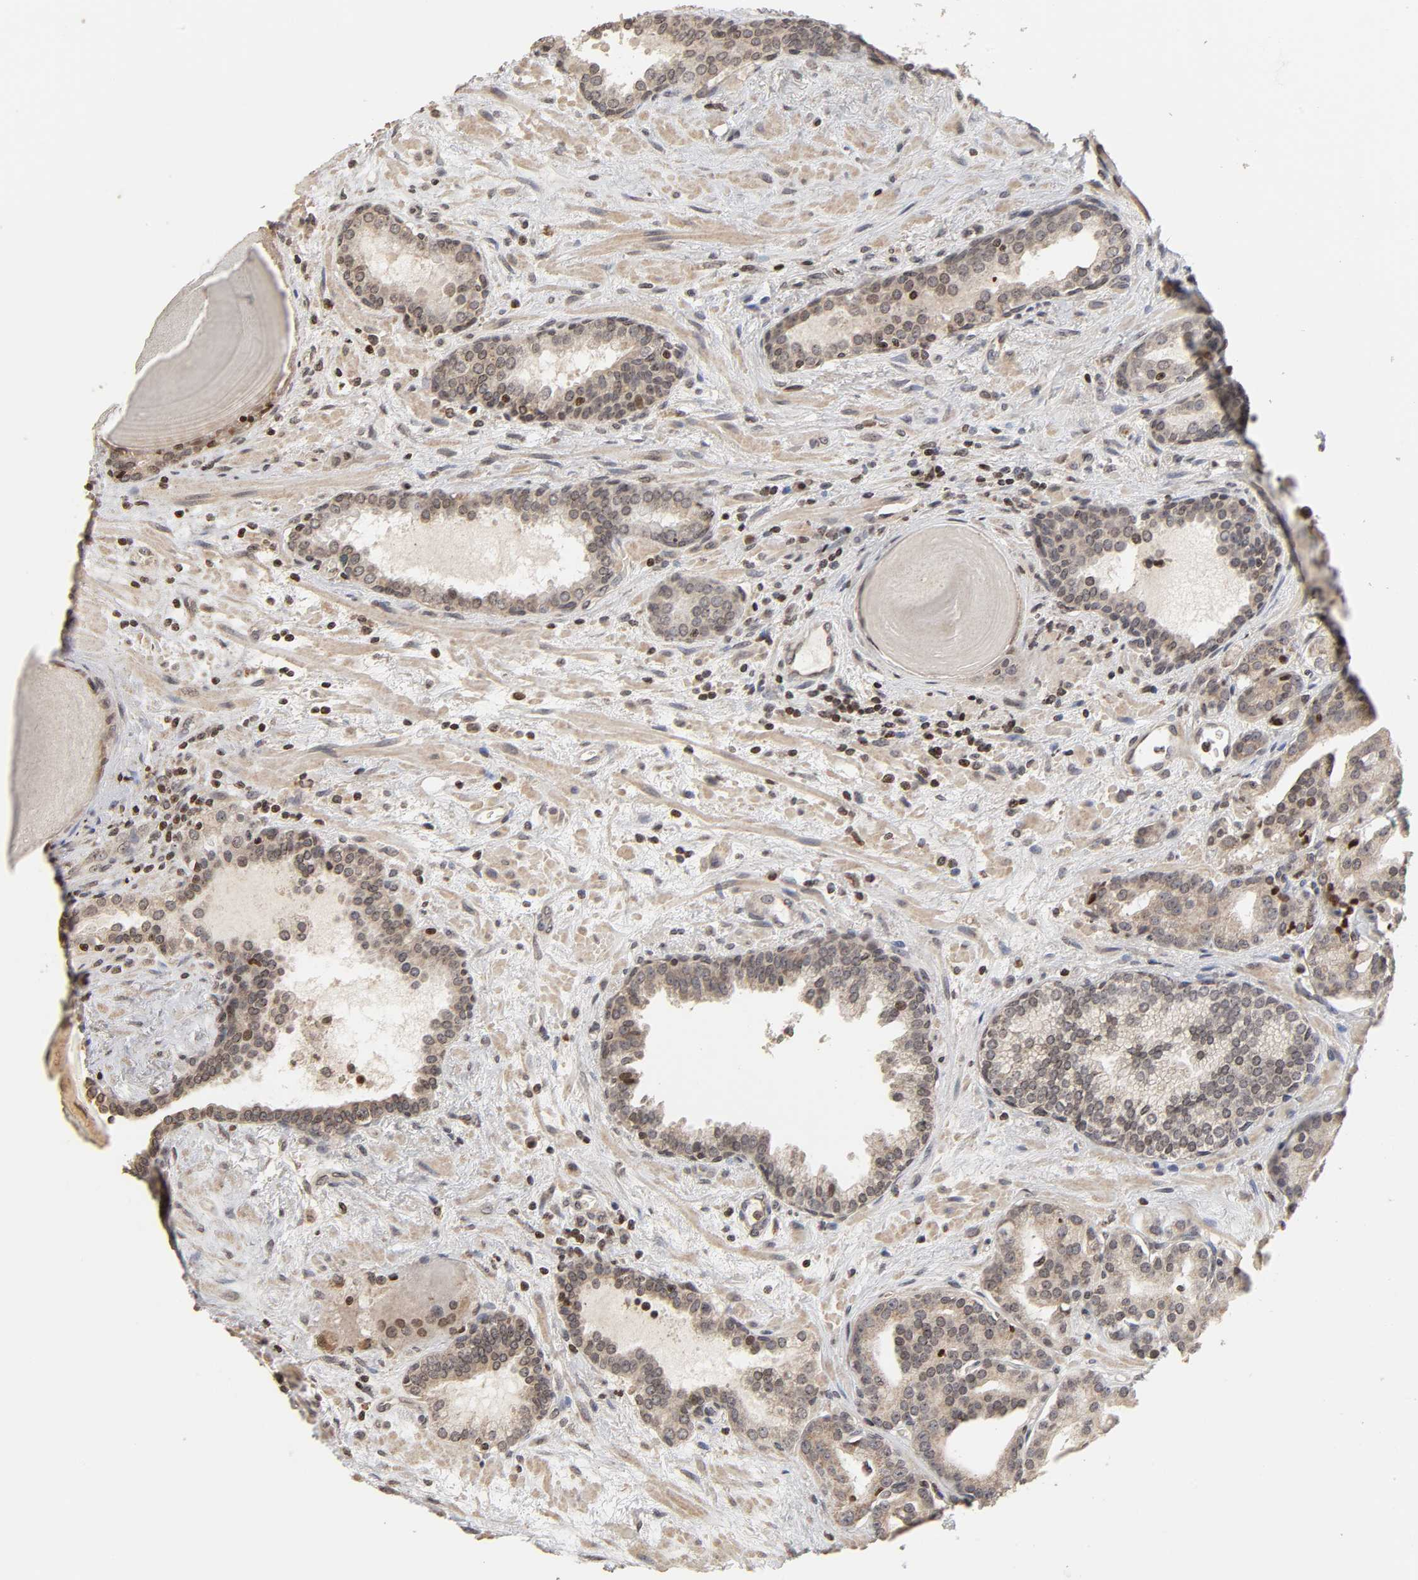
{"staining": {"intensity": "moderate", "quantity": "<25%", "location": "nuclear"}, "tissue": "prostate cancer", "cell_type": "Tumor cells", "image_type": "cancer", "snomed": [{"axis": "morphology", "description": "Adenocarcinoma, Low grade"}, {"axis": "topography", "description": "Prostate"}], "caption": "A brown stain highlights moderate nuclear staining of a protein in human prostate cancer tumor cells.", "gene": "ZNF473", "patient": {"sex": "male", "age": 63}}